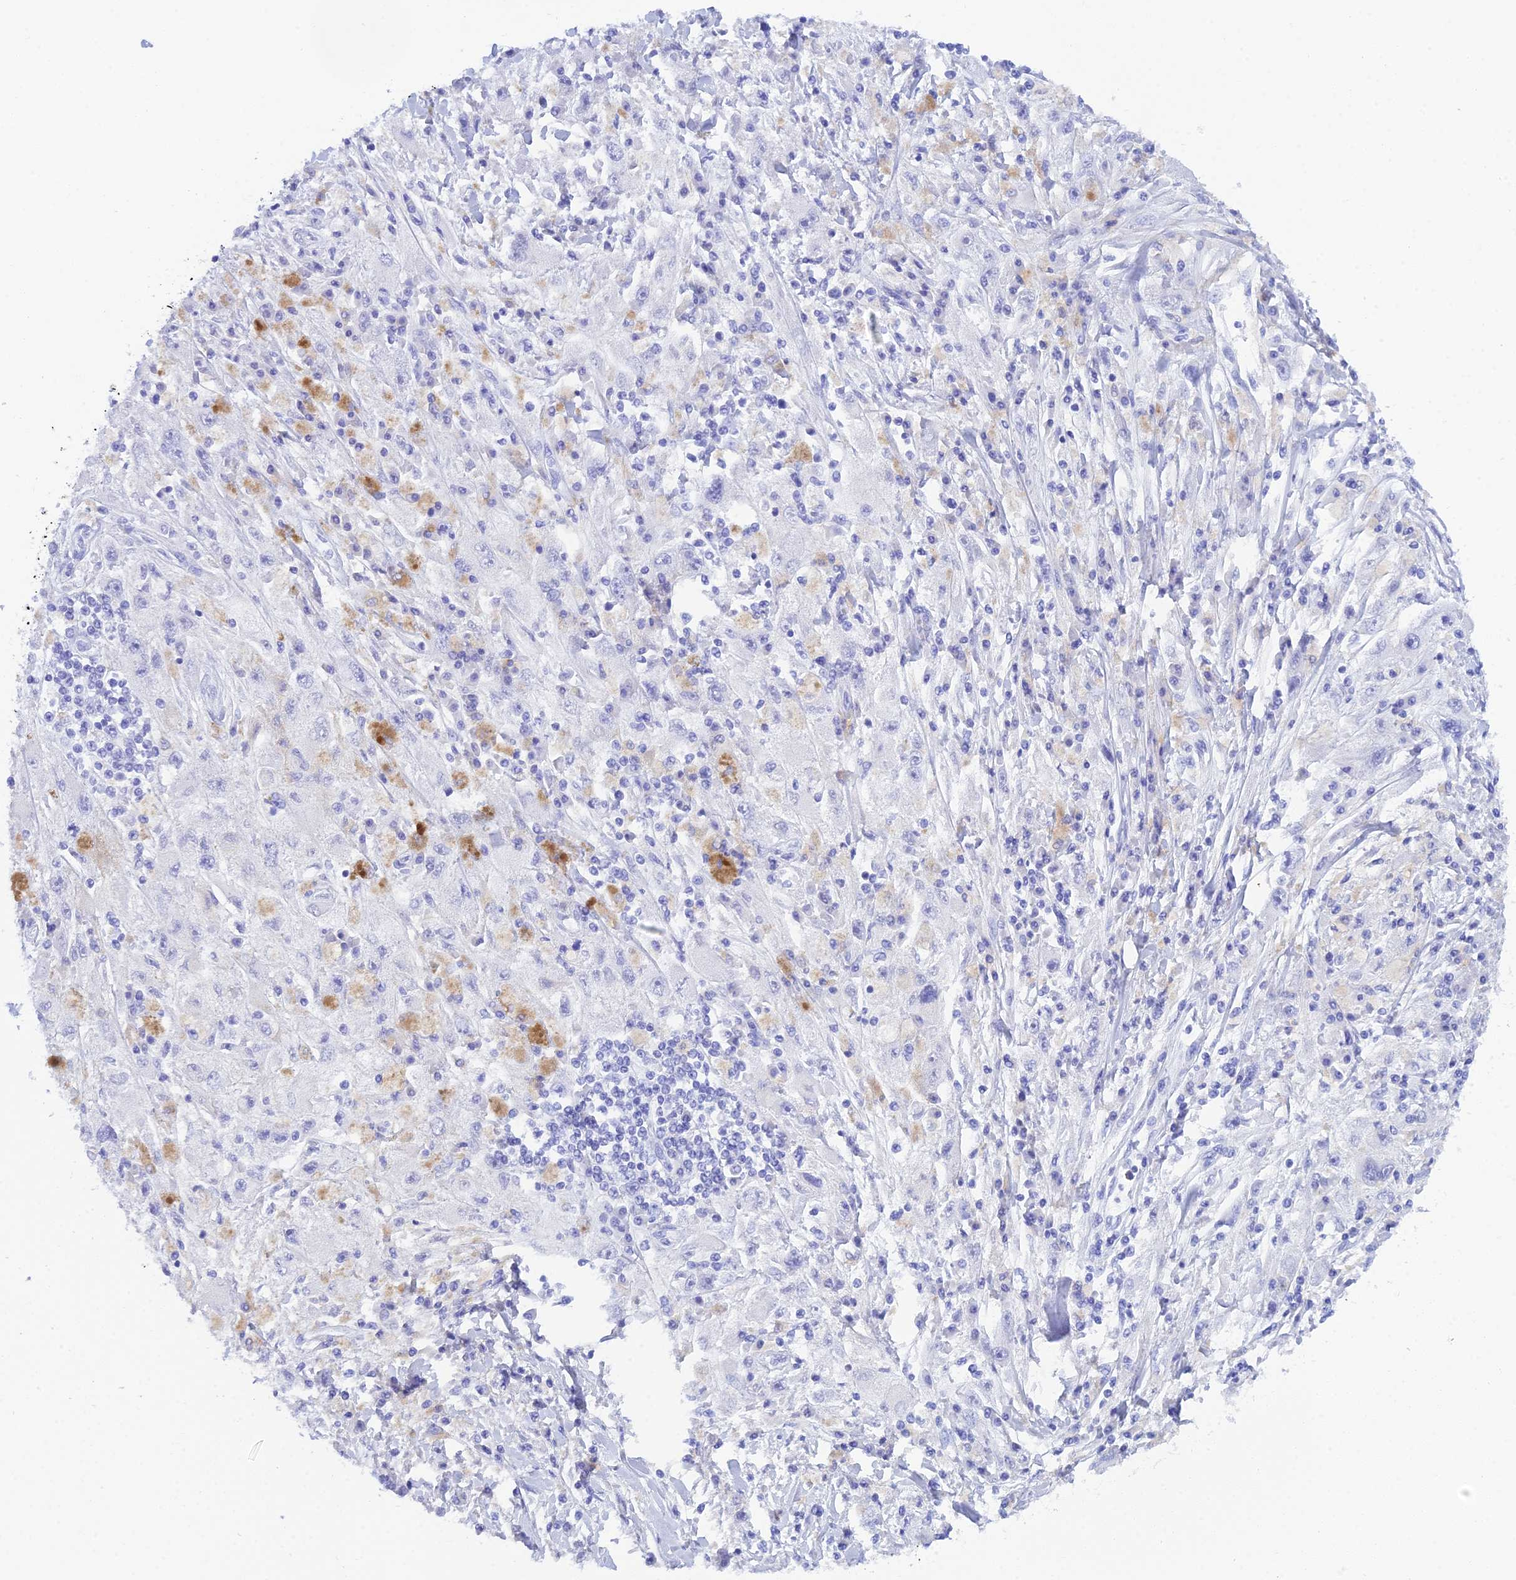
{"staining": {"intensity": "negative", "quantity": "none", "location": "none"}, "tissue": "melanoma", "cell_type": "Tumor cells", "image_type": "cancer", "snomed": [{"axis": "morphology", "description": "Malignant melanoma, Metastatic site"}, {"axis": "topography", "description": "Skin"}], "caption": "This photomicrograph is of malignant melanoma (metastatic site) stained with immunohistochemistry to label a protein in brown with the nuclei are counter-stained blue. There is no expression in tumor cells.", "gene": "REG1A", "patient": {"sex": "male", "age": 53}}